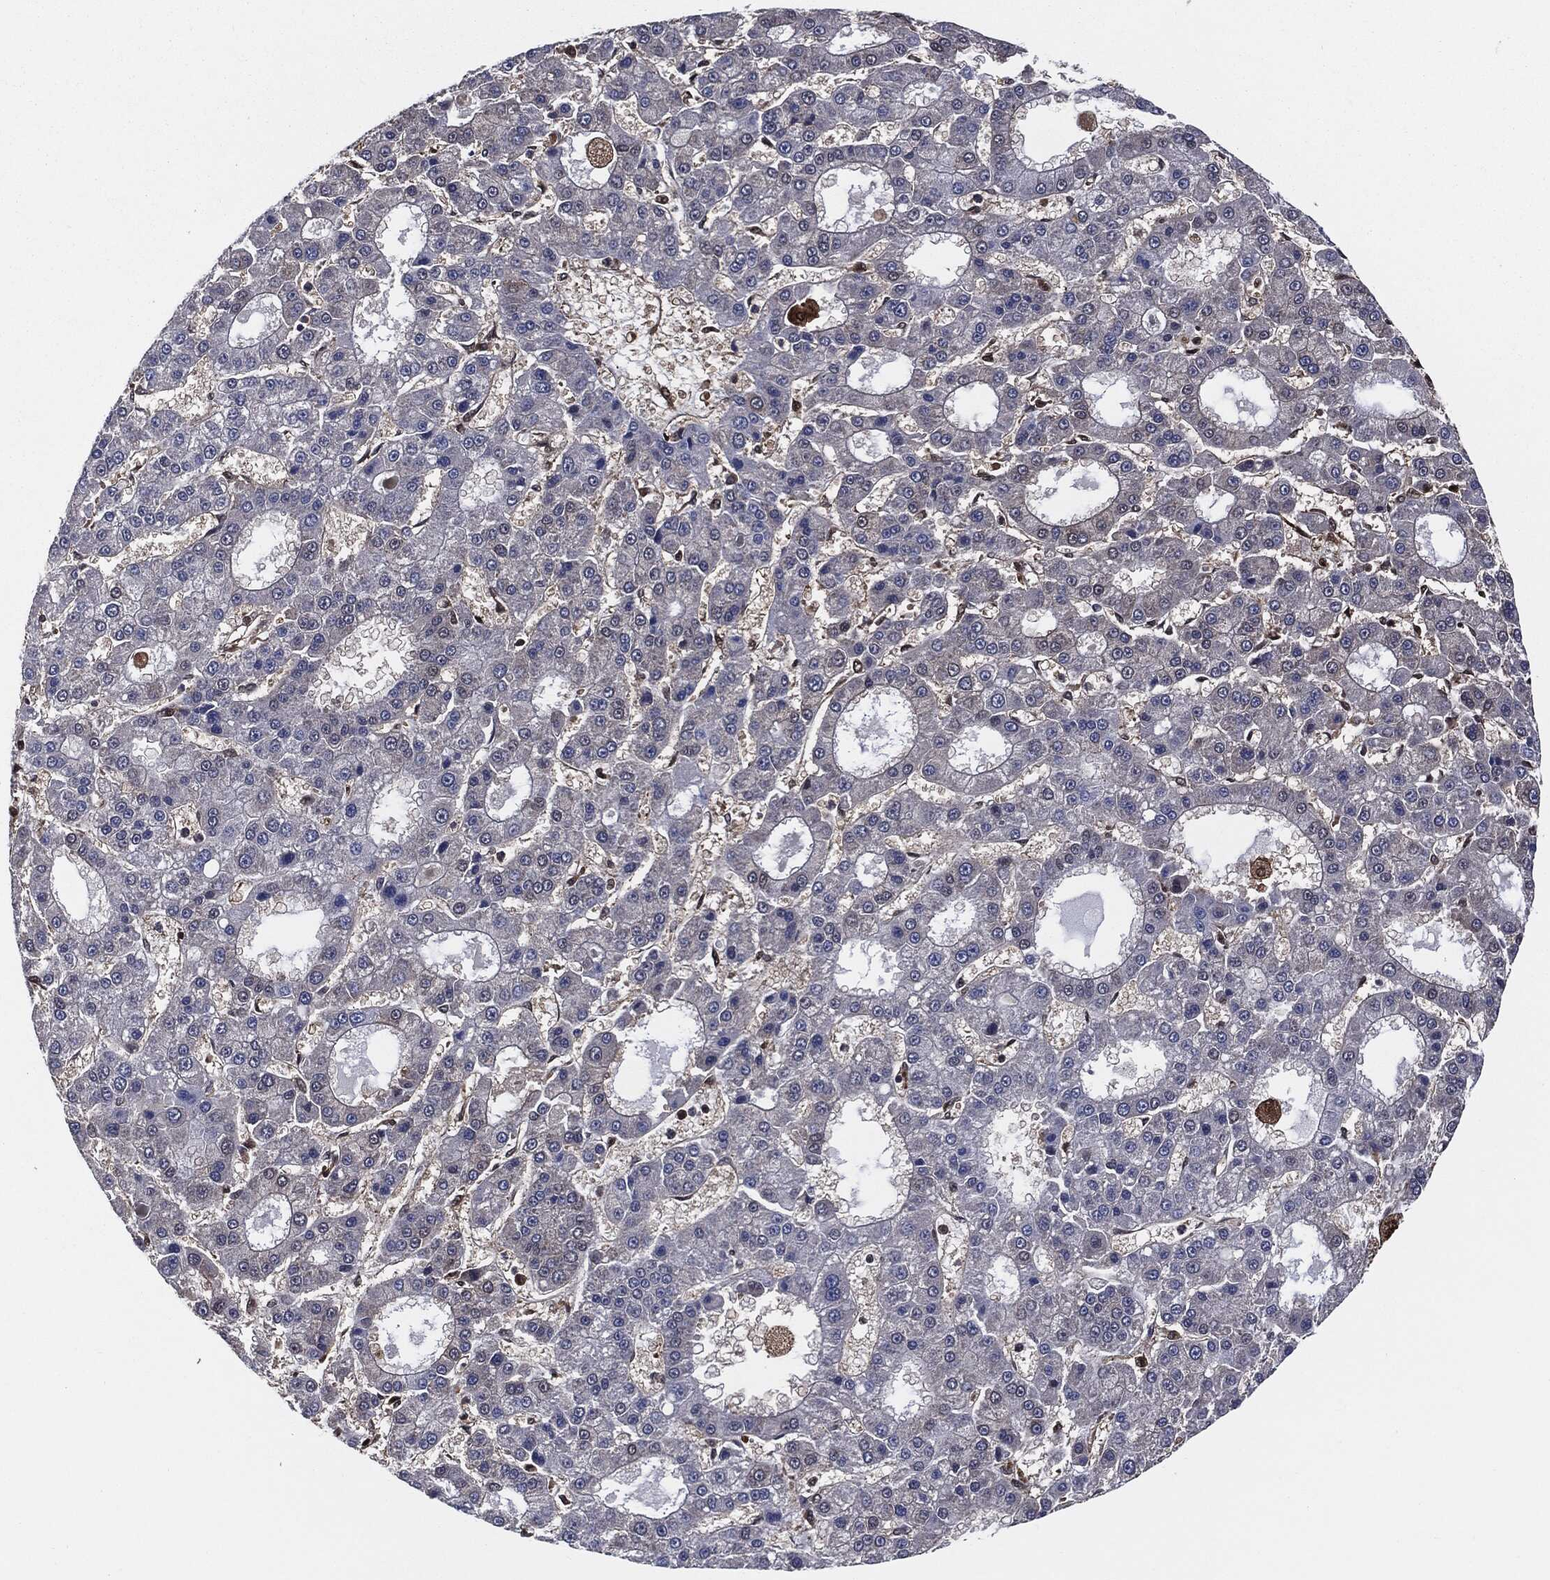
{"staining": {"intensity": "negative", "quantity": "none", "location": "none"}, "tissue": "liver cancer", "cell_type": "Tumor cells", "image_type": "cancer", "snomed": [{"axis": "morphology", "description": "Carcinoma, Hepatocellular, NOS"}, {"axis": "topography", "description": "Liver"}], "caption": "Tumor cells are negative for brown protein staining in liver cancer. Nuclei are stained in blue.", "gene": "XPNPEP1", "patient": {"sex": "male", "age": 70}}